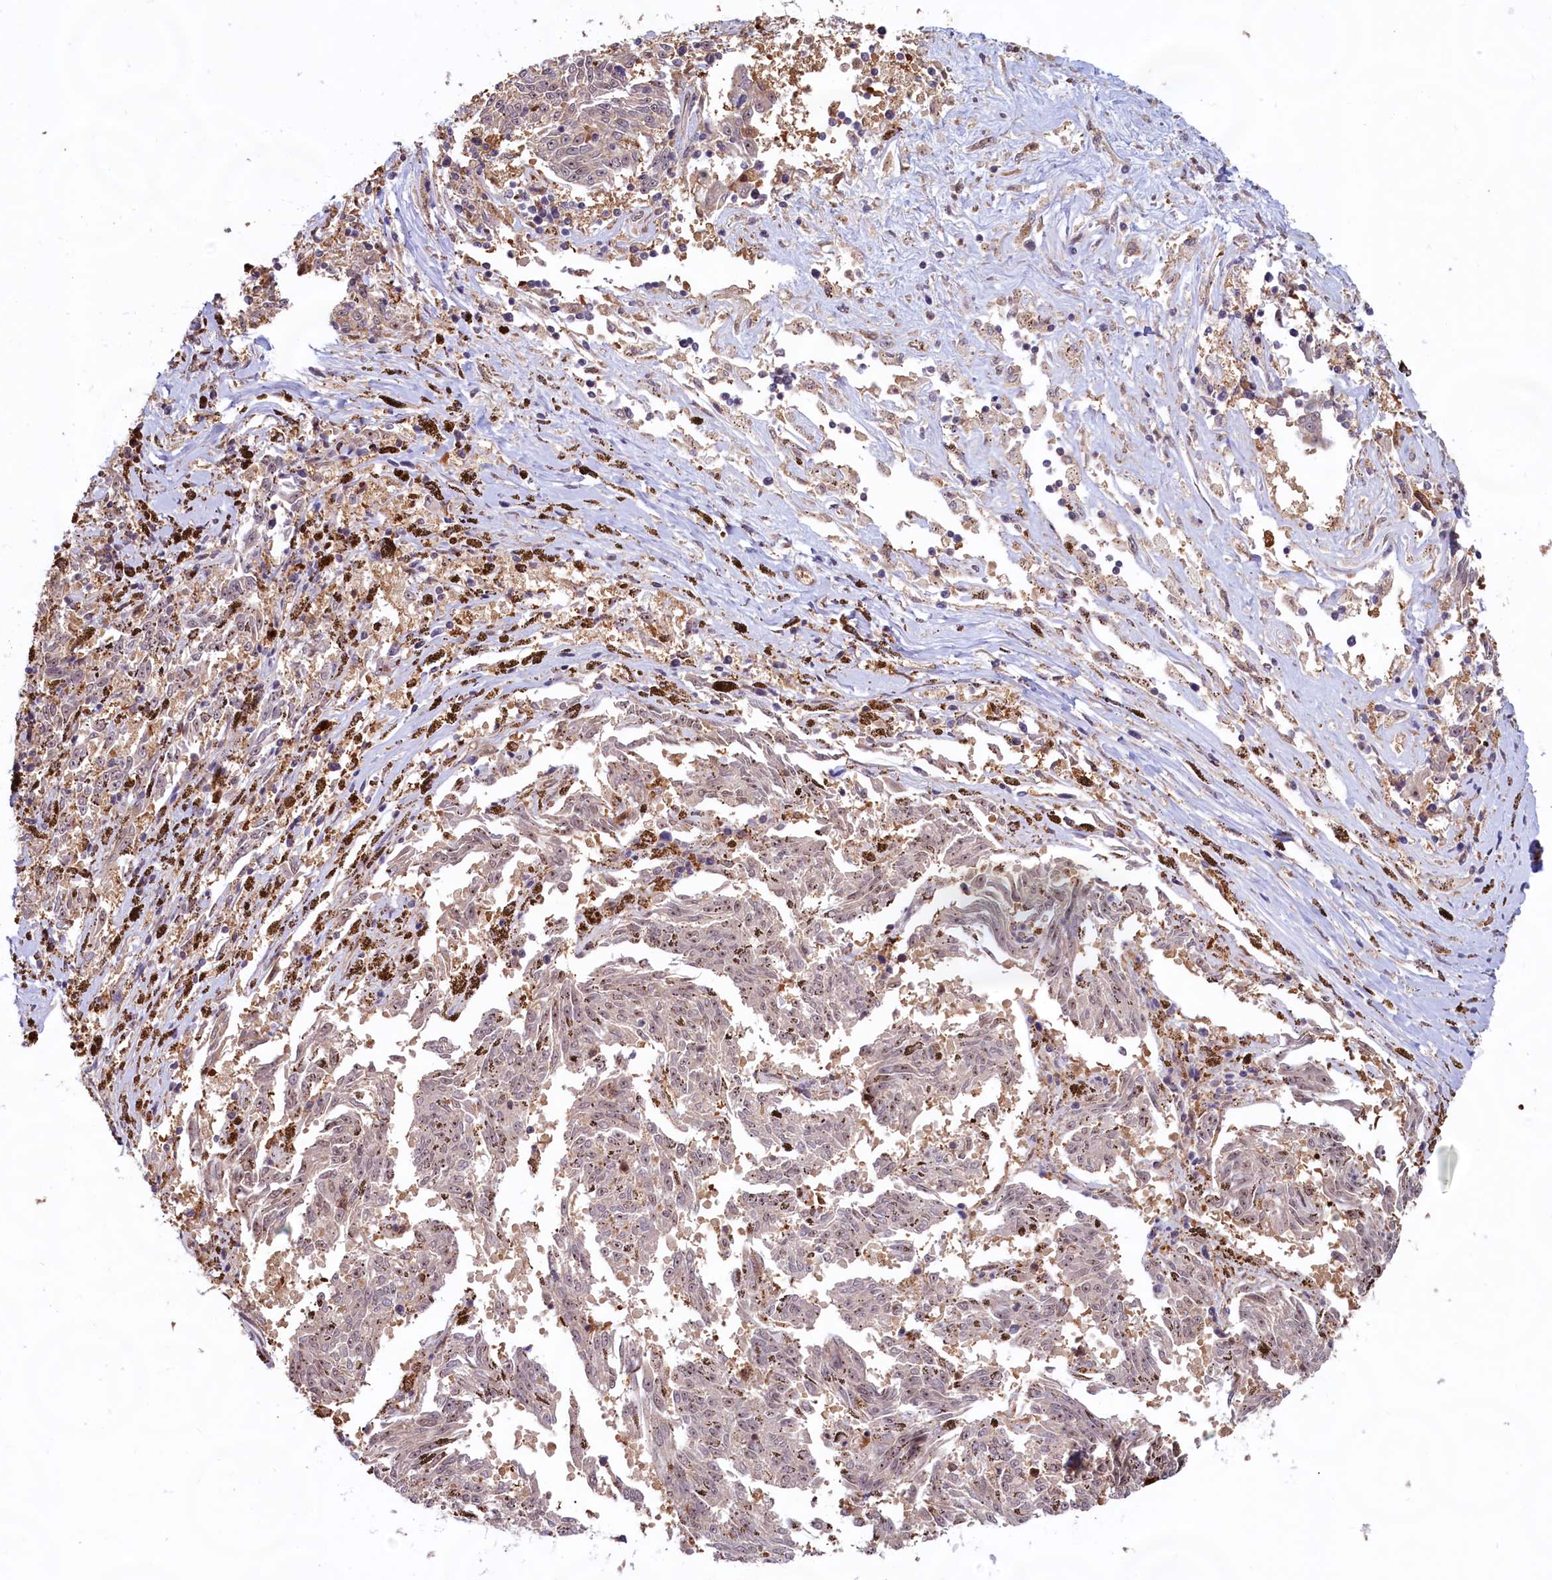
{"staining": {"intensity": "weak", "quantity": "25%-75%", "location": "nuclear"}, "tissue": "melanoma", "cell_type": "Tumor cells", "image_type": "cancer", "snomed": [{"axis": "morphology", "description": "Malignant melanoma, NOS"}, {"axis": "topography", "description": "Skin"}], "caption": "Malignant melanoma stained with a protein marker shows weak staining in tumor cells.", "gene": "C1D", "patient": {"sex": "female", "age": 72}}